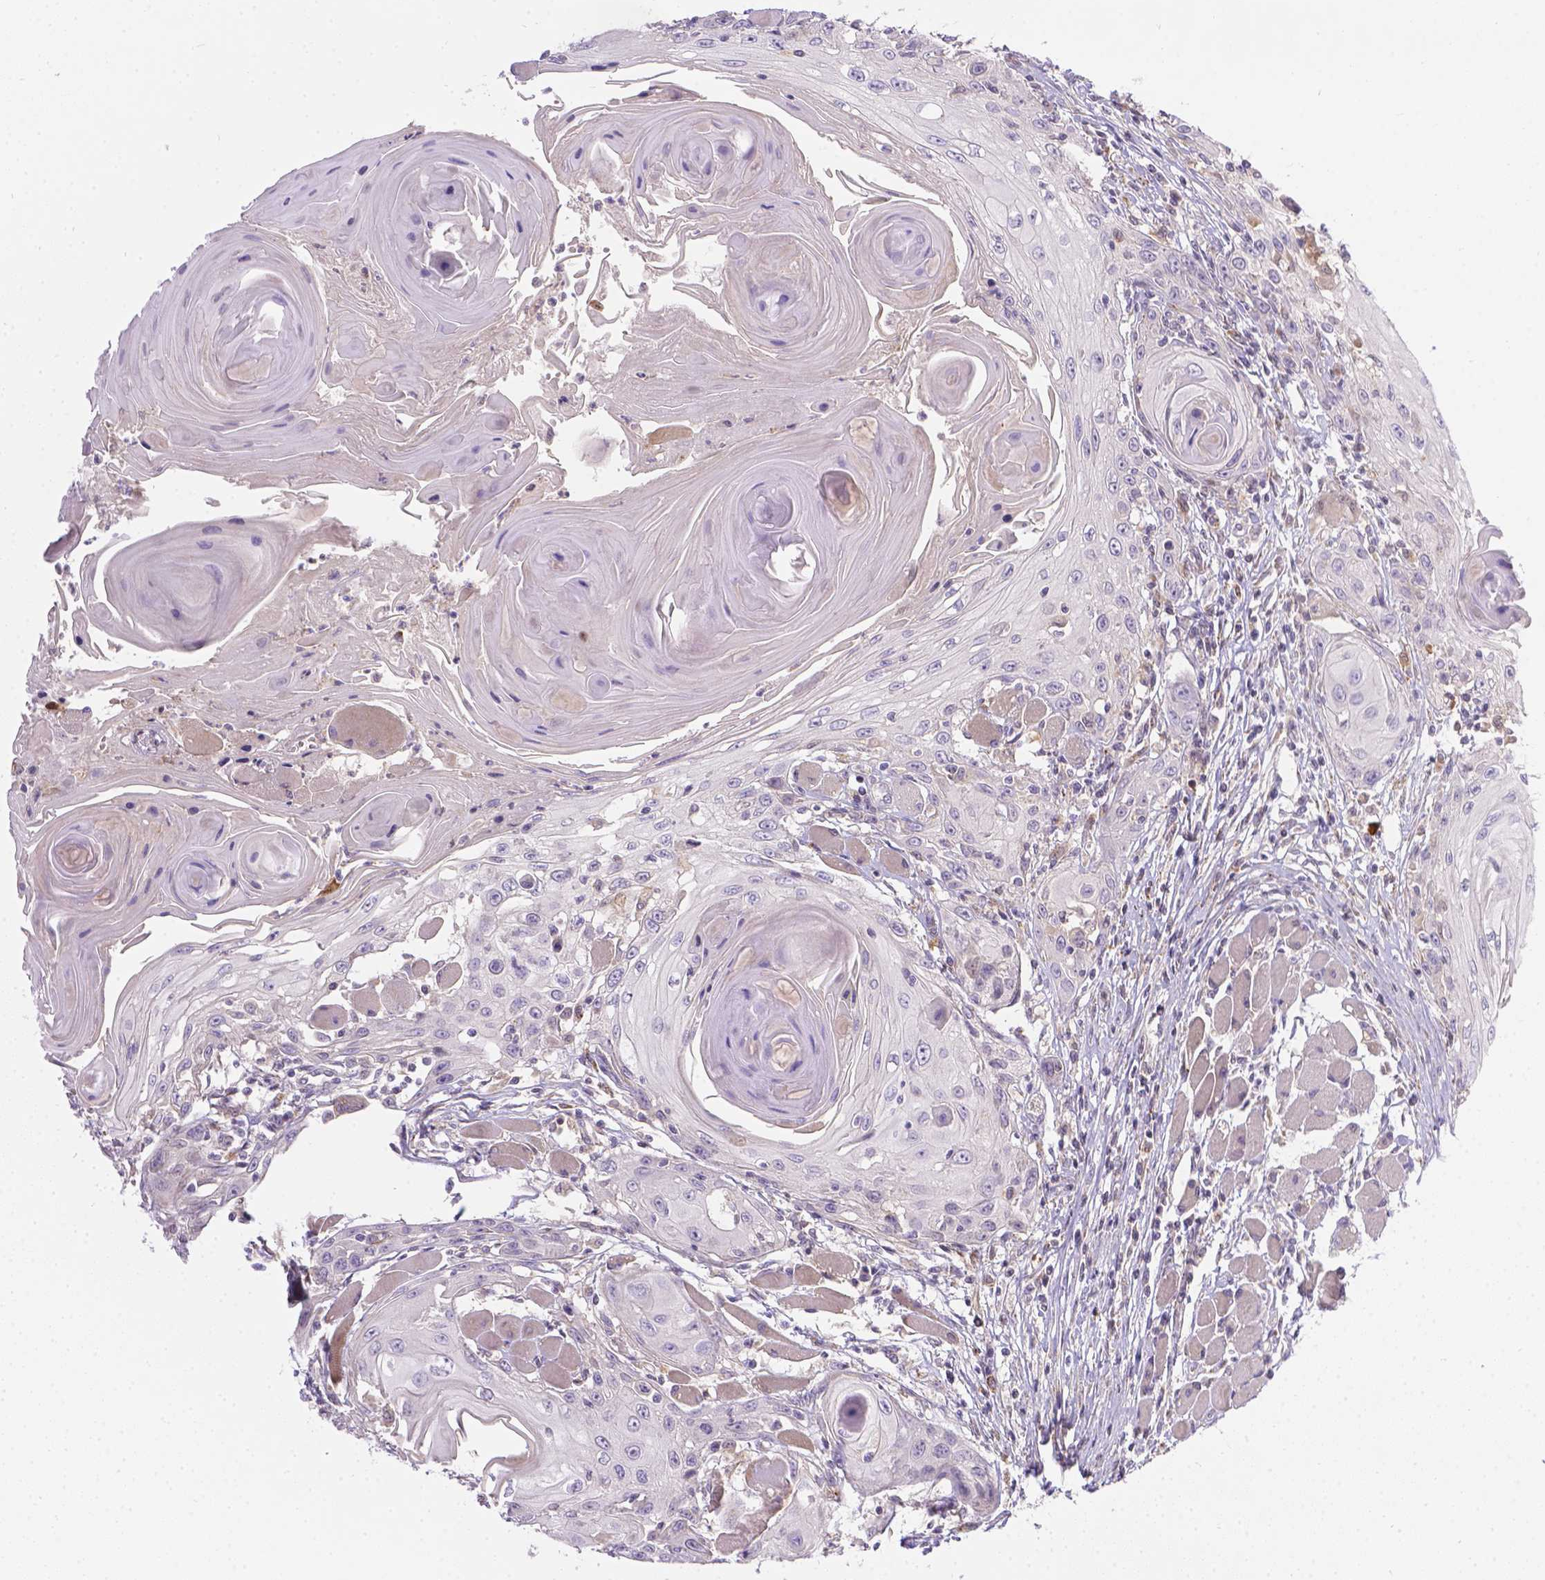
{"staining": {"intensity": "negative", "quantity": "none", "location": "none"}, "tissue": "head and neck cancer", "cell_type": "Tumor cells", "image_type": "cancer", "snomed": [{"axis": "morphology", "description": "Squamous cell carcinoma, NOS"}, {"axis": "topography", "description": "Head-Neck"}], "caption": "Immunohistochemistry (IHC) micrograph of neoplastic tissue: human head and neck squamous cell carcinoma stained with DAB (3,3'-diaminobenzidine) exhibits no significant protein expression in tumor cells.", "gene": "TM4SF18", "patient": {"sex": "female", "age": 80}}